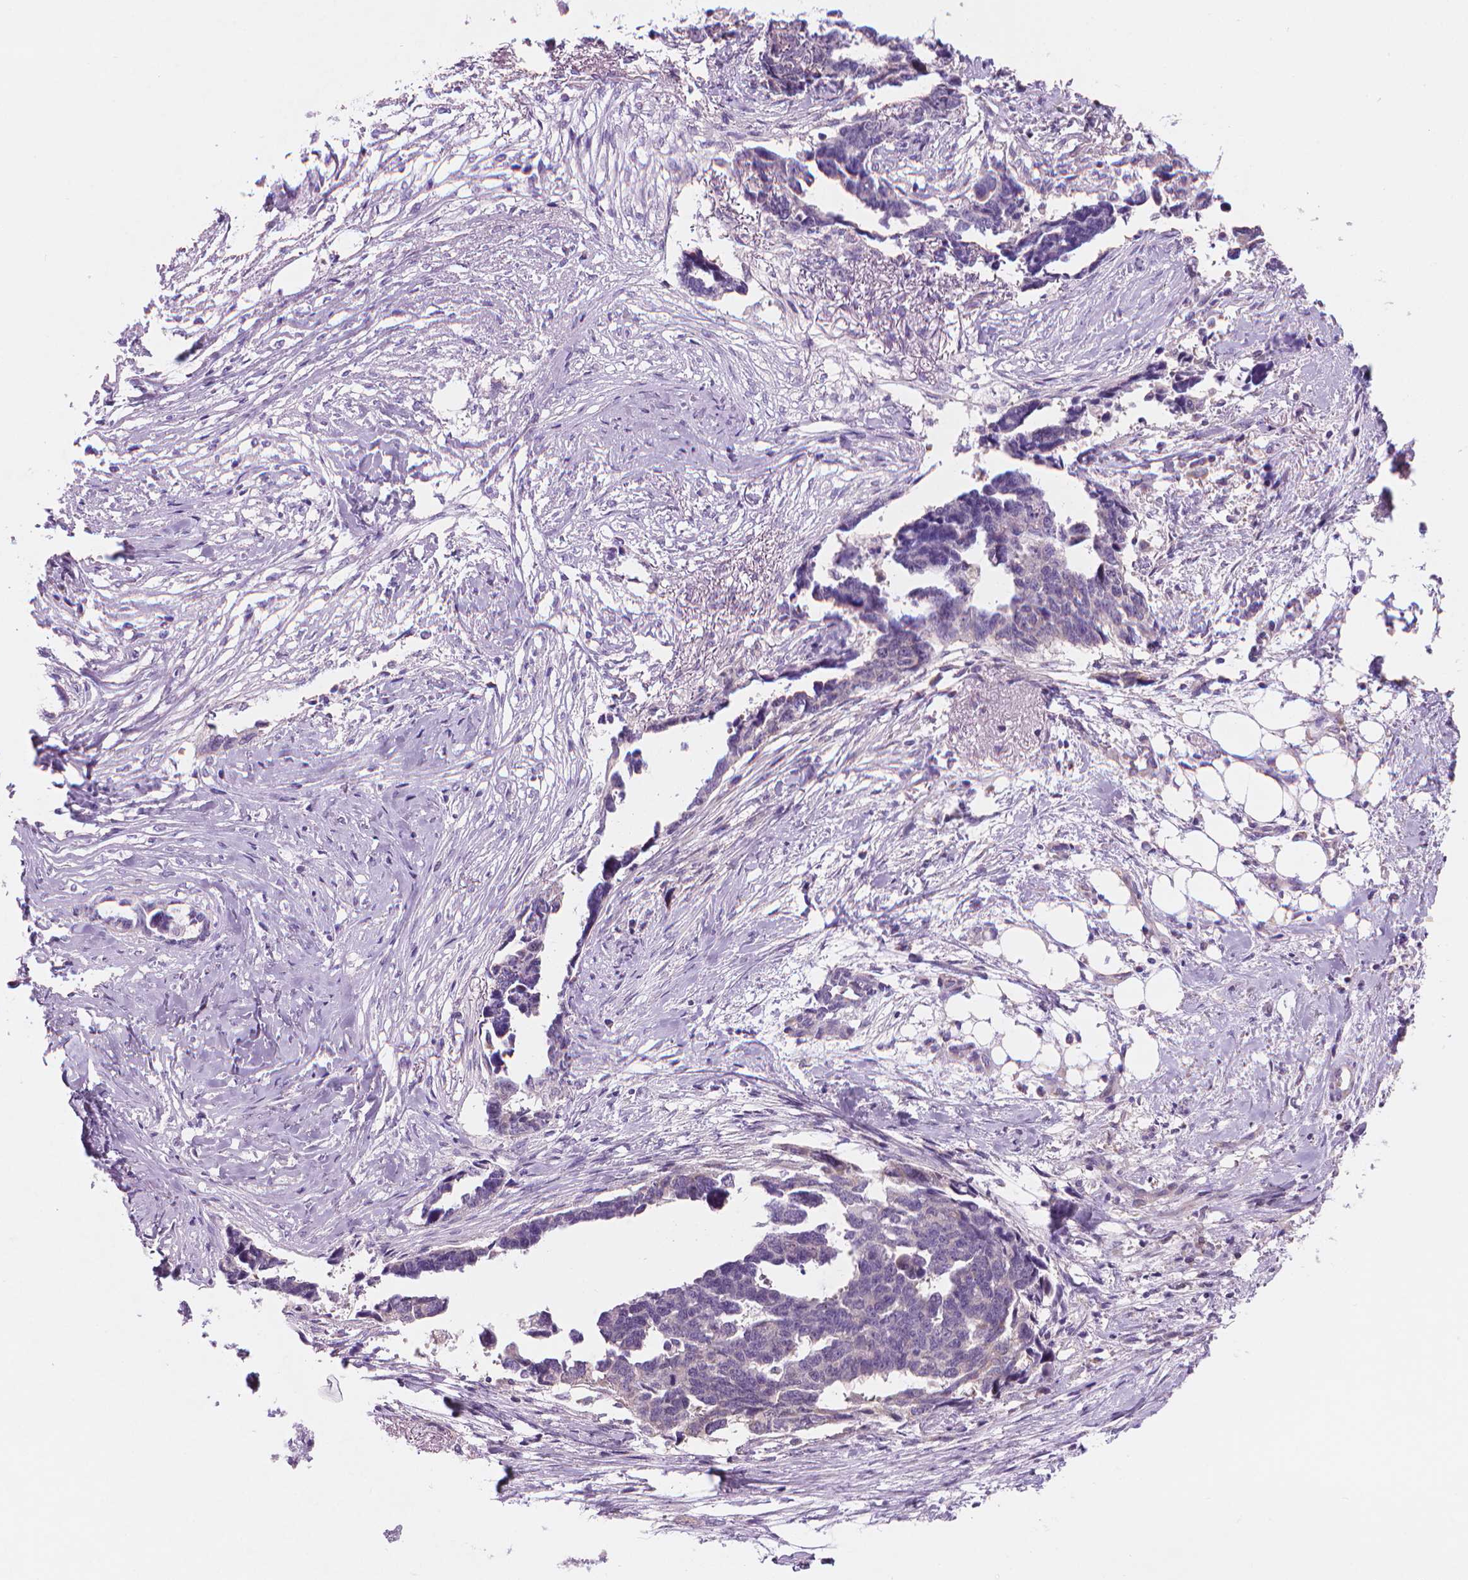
{"staining": {"intensity": "negative", "quantity": "none", "location": "none"}, "tissue": "ovarian cancer", "cell_type": "Tumor cells", "image_type": "cancer", "snomed": [{"axis": "morphology", "description": "Cystadenocarcinoma, serous, NOS"}, {"axis": "topography", "description": "Ovary"}], "caption": "This is an IHC photomicrograph of ovarian cancer (serous cystadenocarcinoma). There is no positivity in tumor cells.", "gene": "ENSG00000187186", "patient": {"sex": "female", "age": 69}}